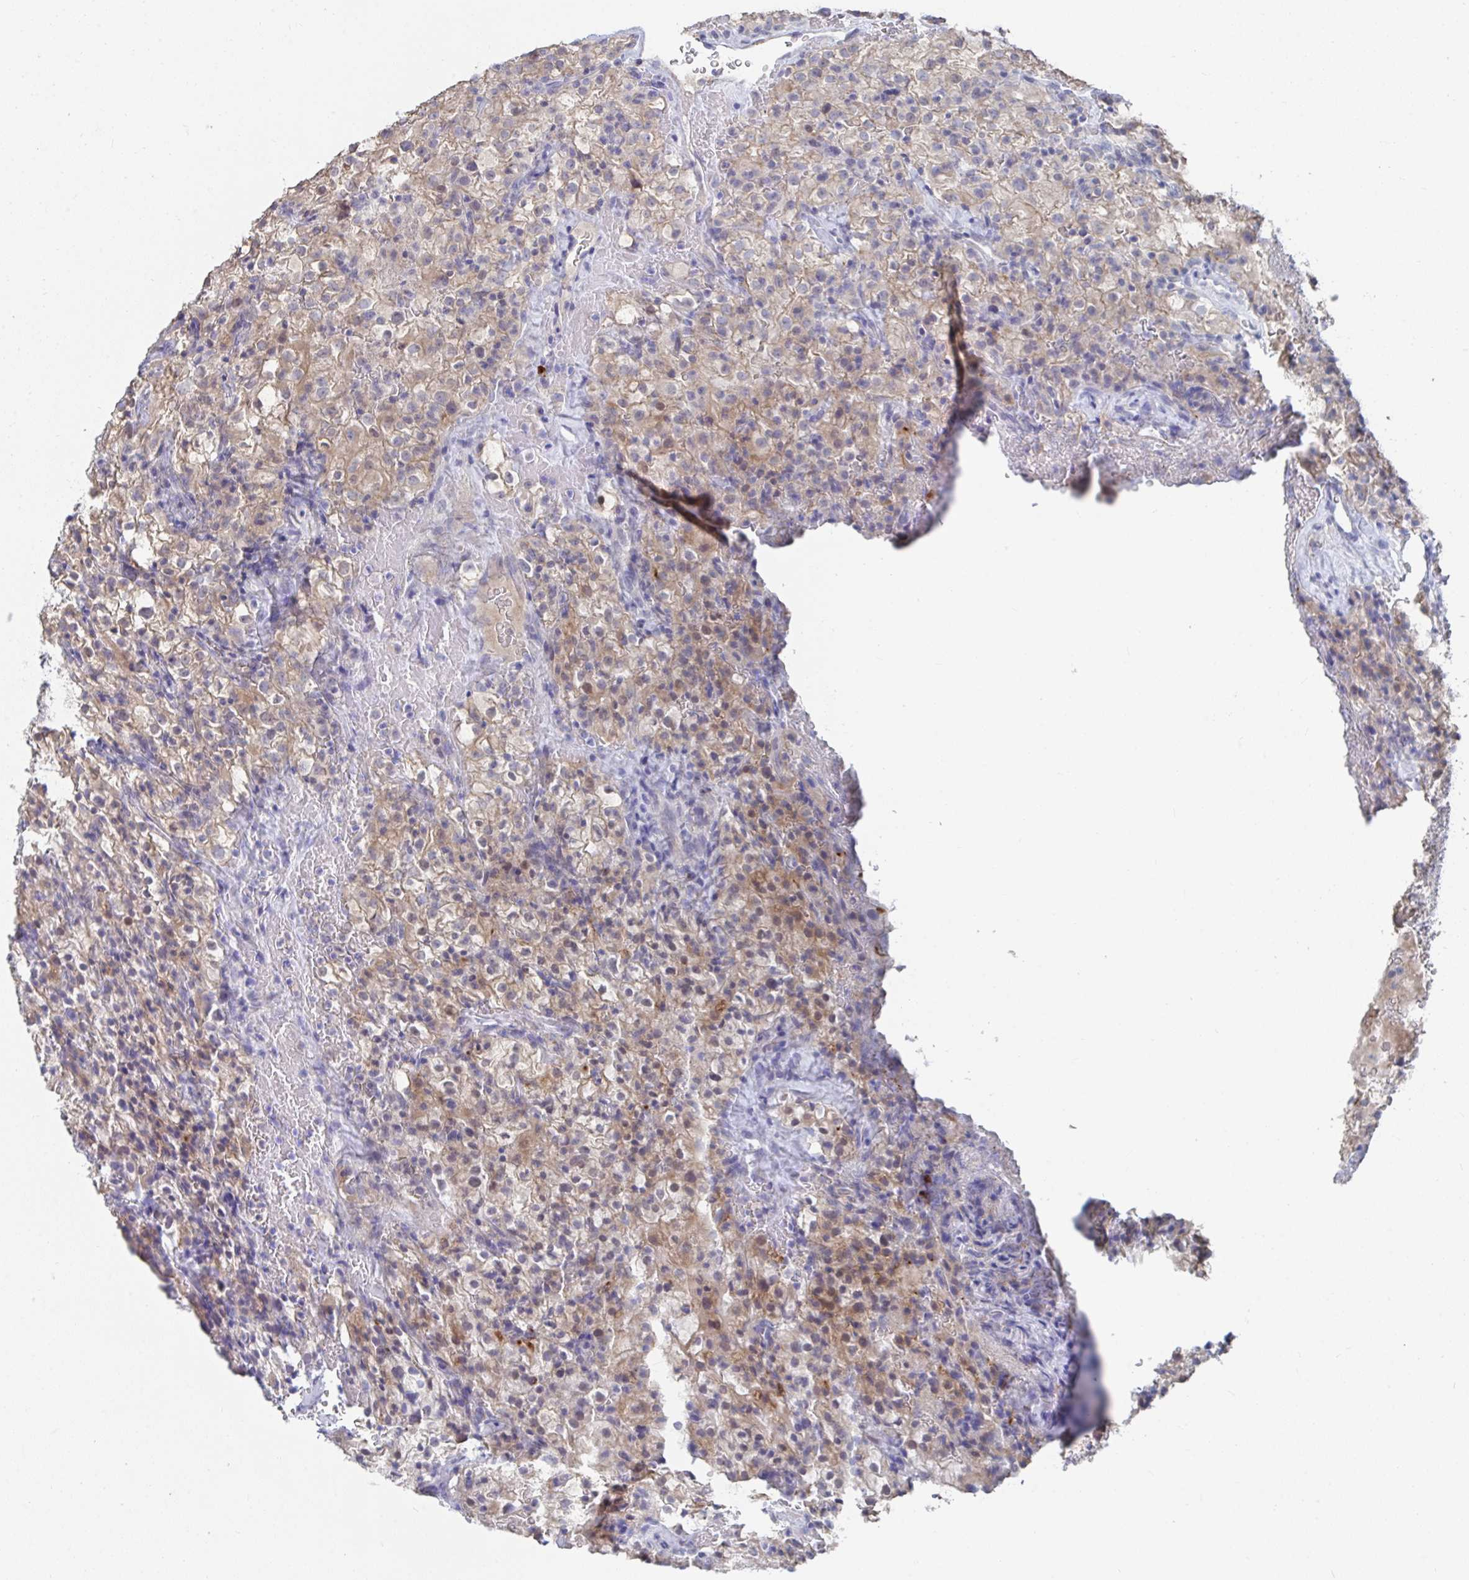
{"staining": {"intensity": "weak", "quantity": "25%-75%", "location": "cytoplasmic/membranous"}, "tissue": "renal cancer", "cell_type": "Tumor cells", "image_type": "cancer", "snomed": [{"axis": "morphology", "description": "Adenocarcinoma, NOS"}, {"axis": "topography", "description": "Kidney"}], "caption": "The photomicrograph shows immunohistochemical staining of renal adenocarcinoma. There is weak cytoplasmic/membranous positivity is identified in approximately 25%-75% of tumor cells.", "gene": "KCNK5", "patient": {"sex": "female", "age": 74}}